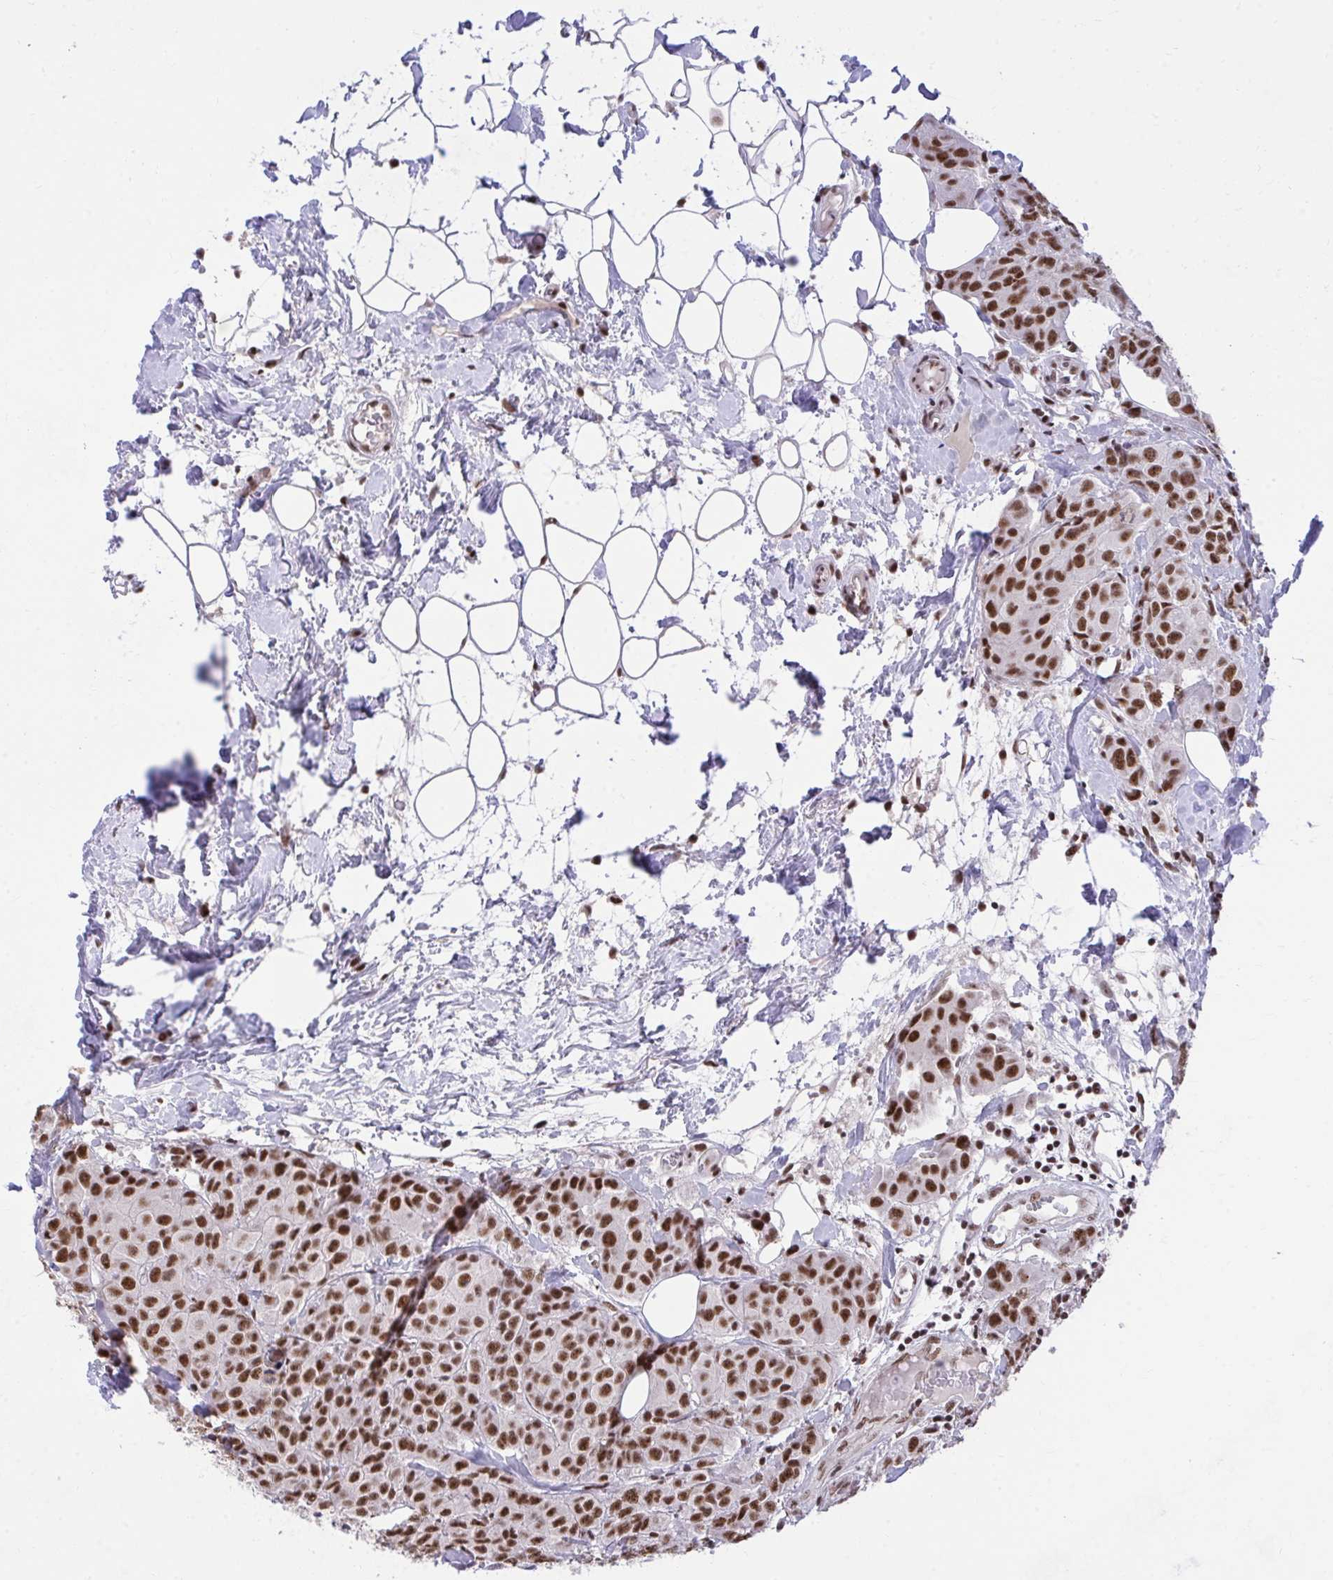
{"staining": {"intensity": "strong", "quantity": ">75%", "location": "nuclear"}, "tissue": "breast cancer", "cell_type": "Tumor cells", "image_type": "cancer", "snomed": [{"axis": "morphology", "description": "Duct carcinoma"}, {"axis": "topography", "description": "Breast"}], "caption": "Protein expression analysis of human breast cancer reveals strong nuclear expression in approximately >75% of tumor cells.", "gene": "SYNE4", "patient": {"sex": "female", "age": 43}}